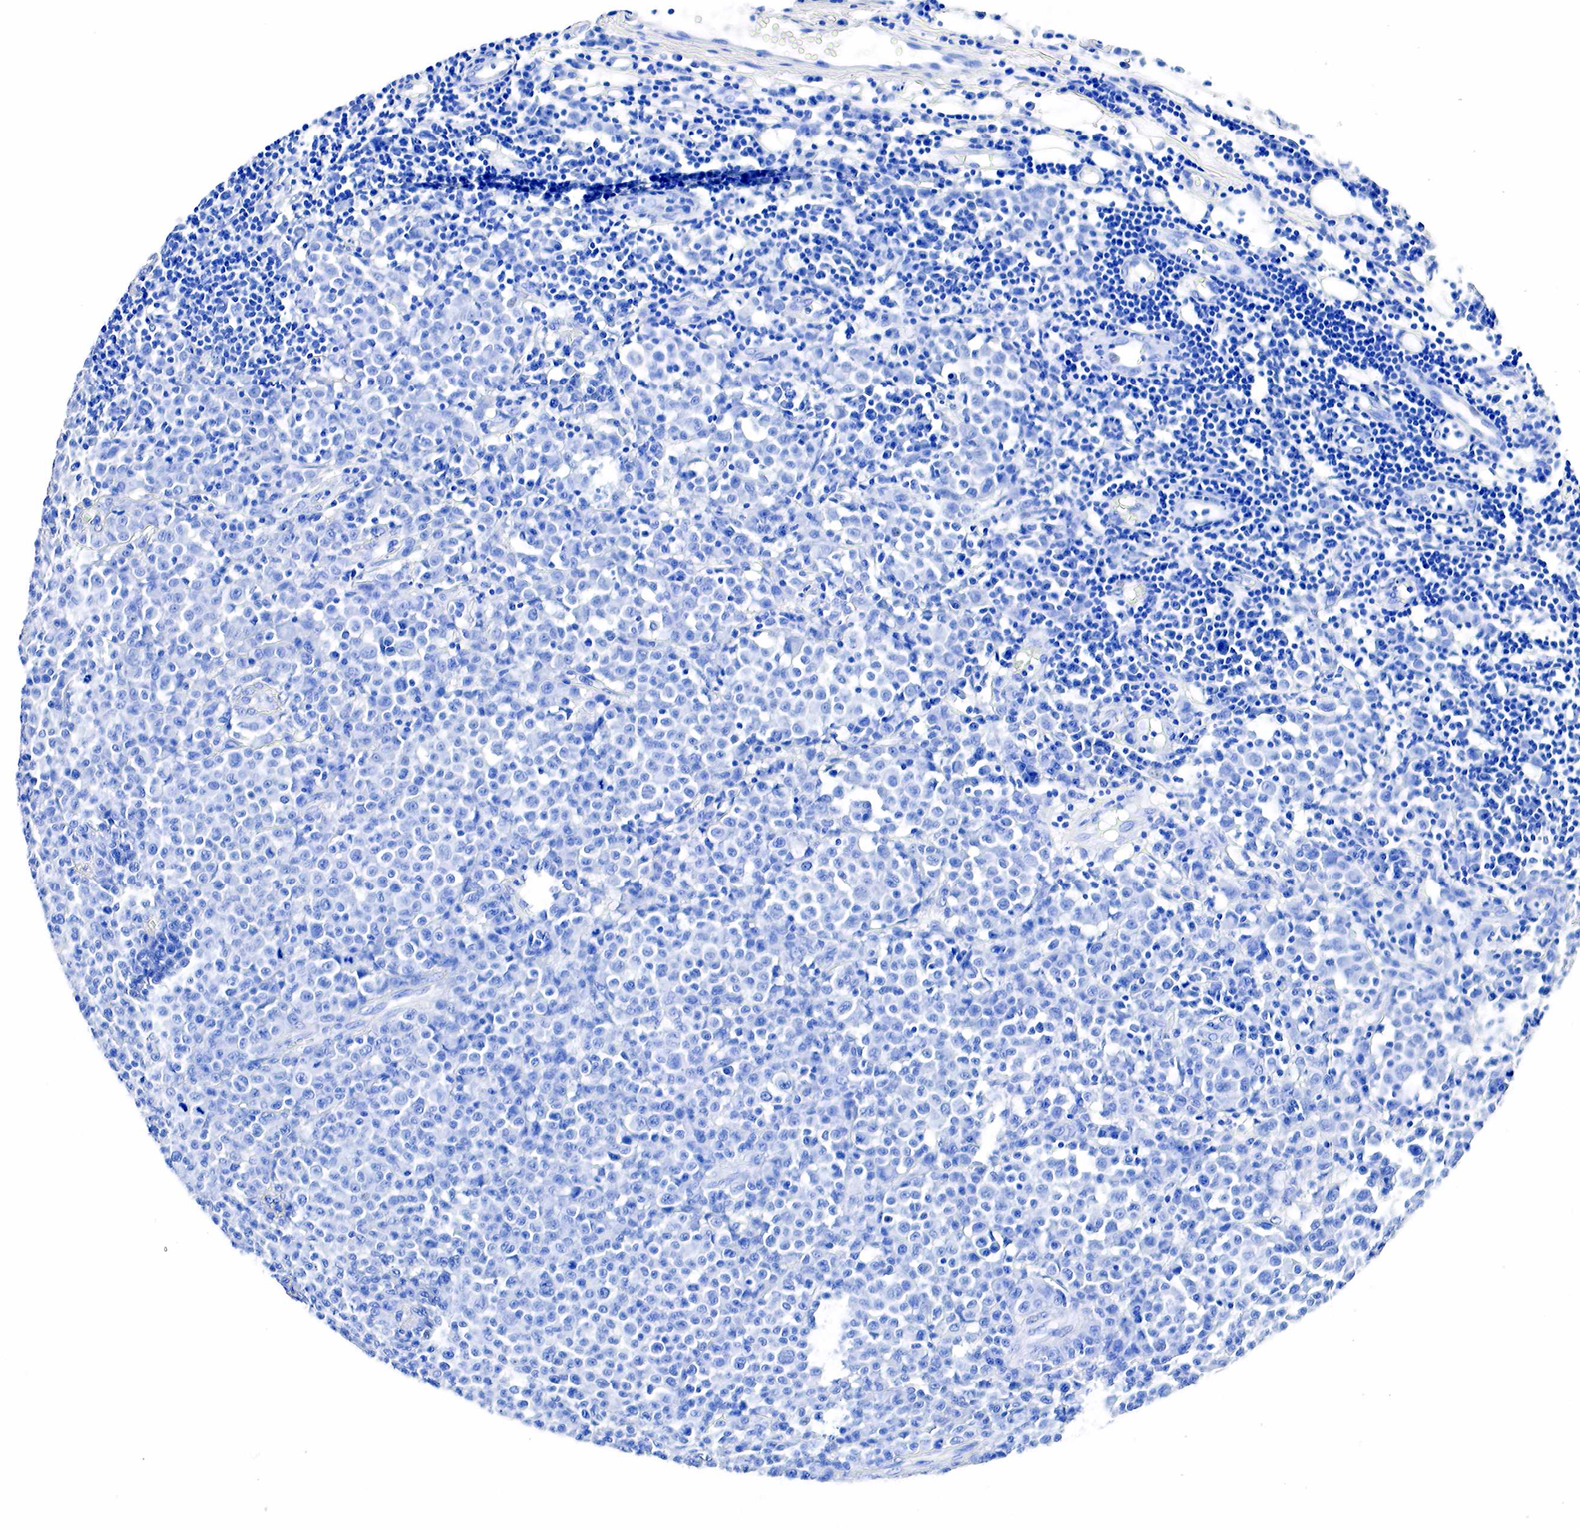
{"staining": {"intensity": "negative", "quantity": "none", "location": "none"}, "tissue": "melanoma", "cell_type": "Tumor cells", "image_type": "cancer", "snomed": [{"axis": "morphology", "description": "Malignant melanoma, Metastatic site"}, {"axis": "topography", "description": "Skin"}], "caption": "Histopathology image shows no significant protein positivity in tumor cells of malignant melanoma (metastatic site).", "gene": "ACP3", "patient": {"sex": "male", "age": 32}}